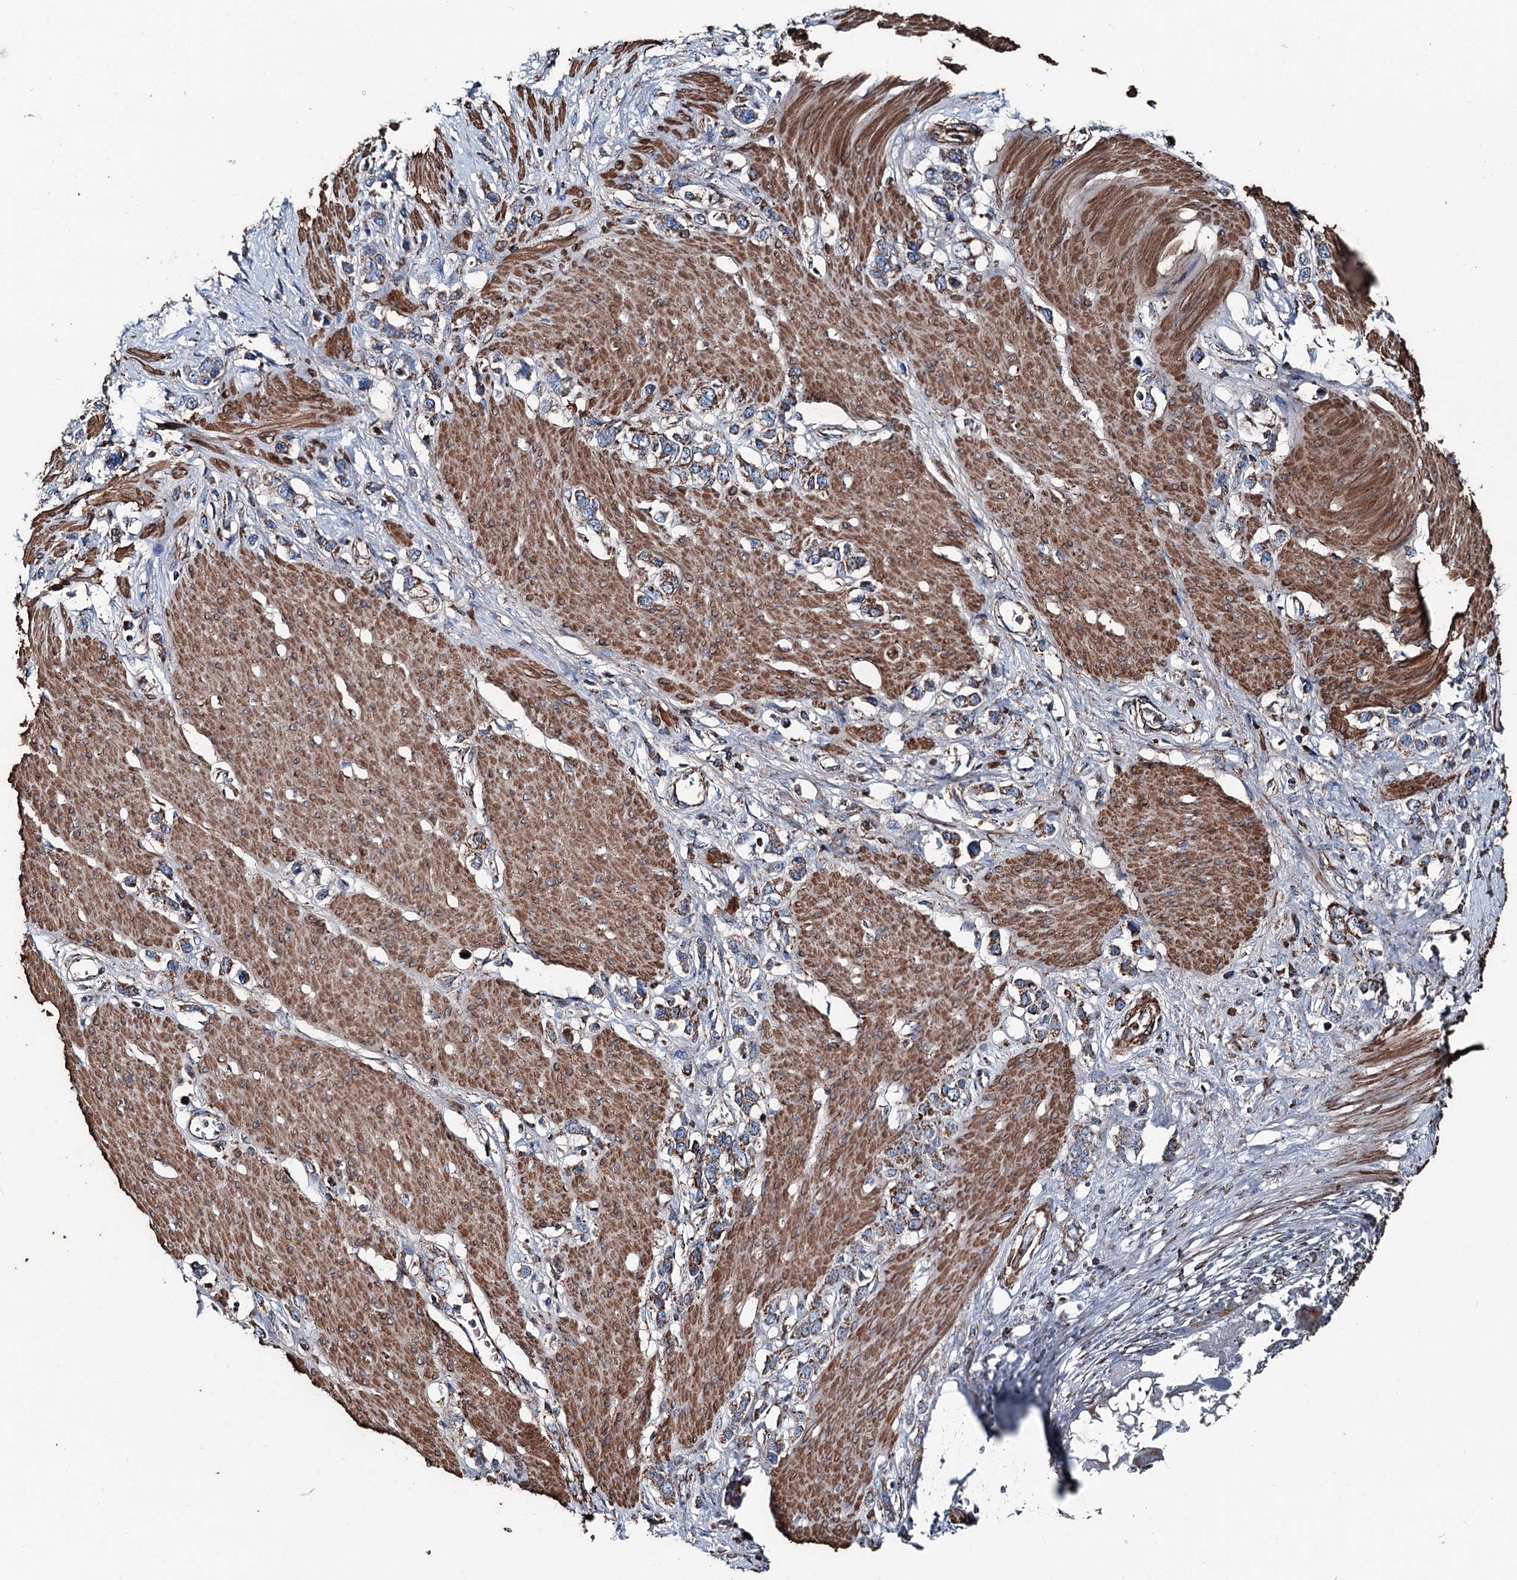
{"staining": {"intensity": "moderate", "quantity": ">75%", "location": "cytoplasmic/membranous"}, "tissue": "stomach cancer", "cell_type": "Tumor cells", "image_type": "cancer", "snomed": [{"axis": "morphology", "description": "Adenocarcinoma, NOS"}, {"axis": "morphology", "description": "Adenocarcinoma, High grade"}, {"axis": "topography", "description": "Stomach, upper"}, {"axis": "topography", "description": "Stomach, lower"}], "caption": "High-grade adenocarcinoma (stomach) was stained to show a protein in brown. There is medium levels of moderate cytoplasmic/membranous expression in about >75% of tumor cells. The protein of interest is shown in brown color, while the nuclei are stained blue.", "gene": "DDIAS", "patient": {"sex": "female", "age": 65}}